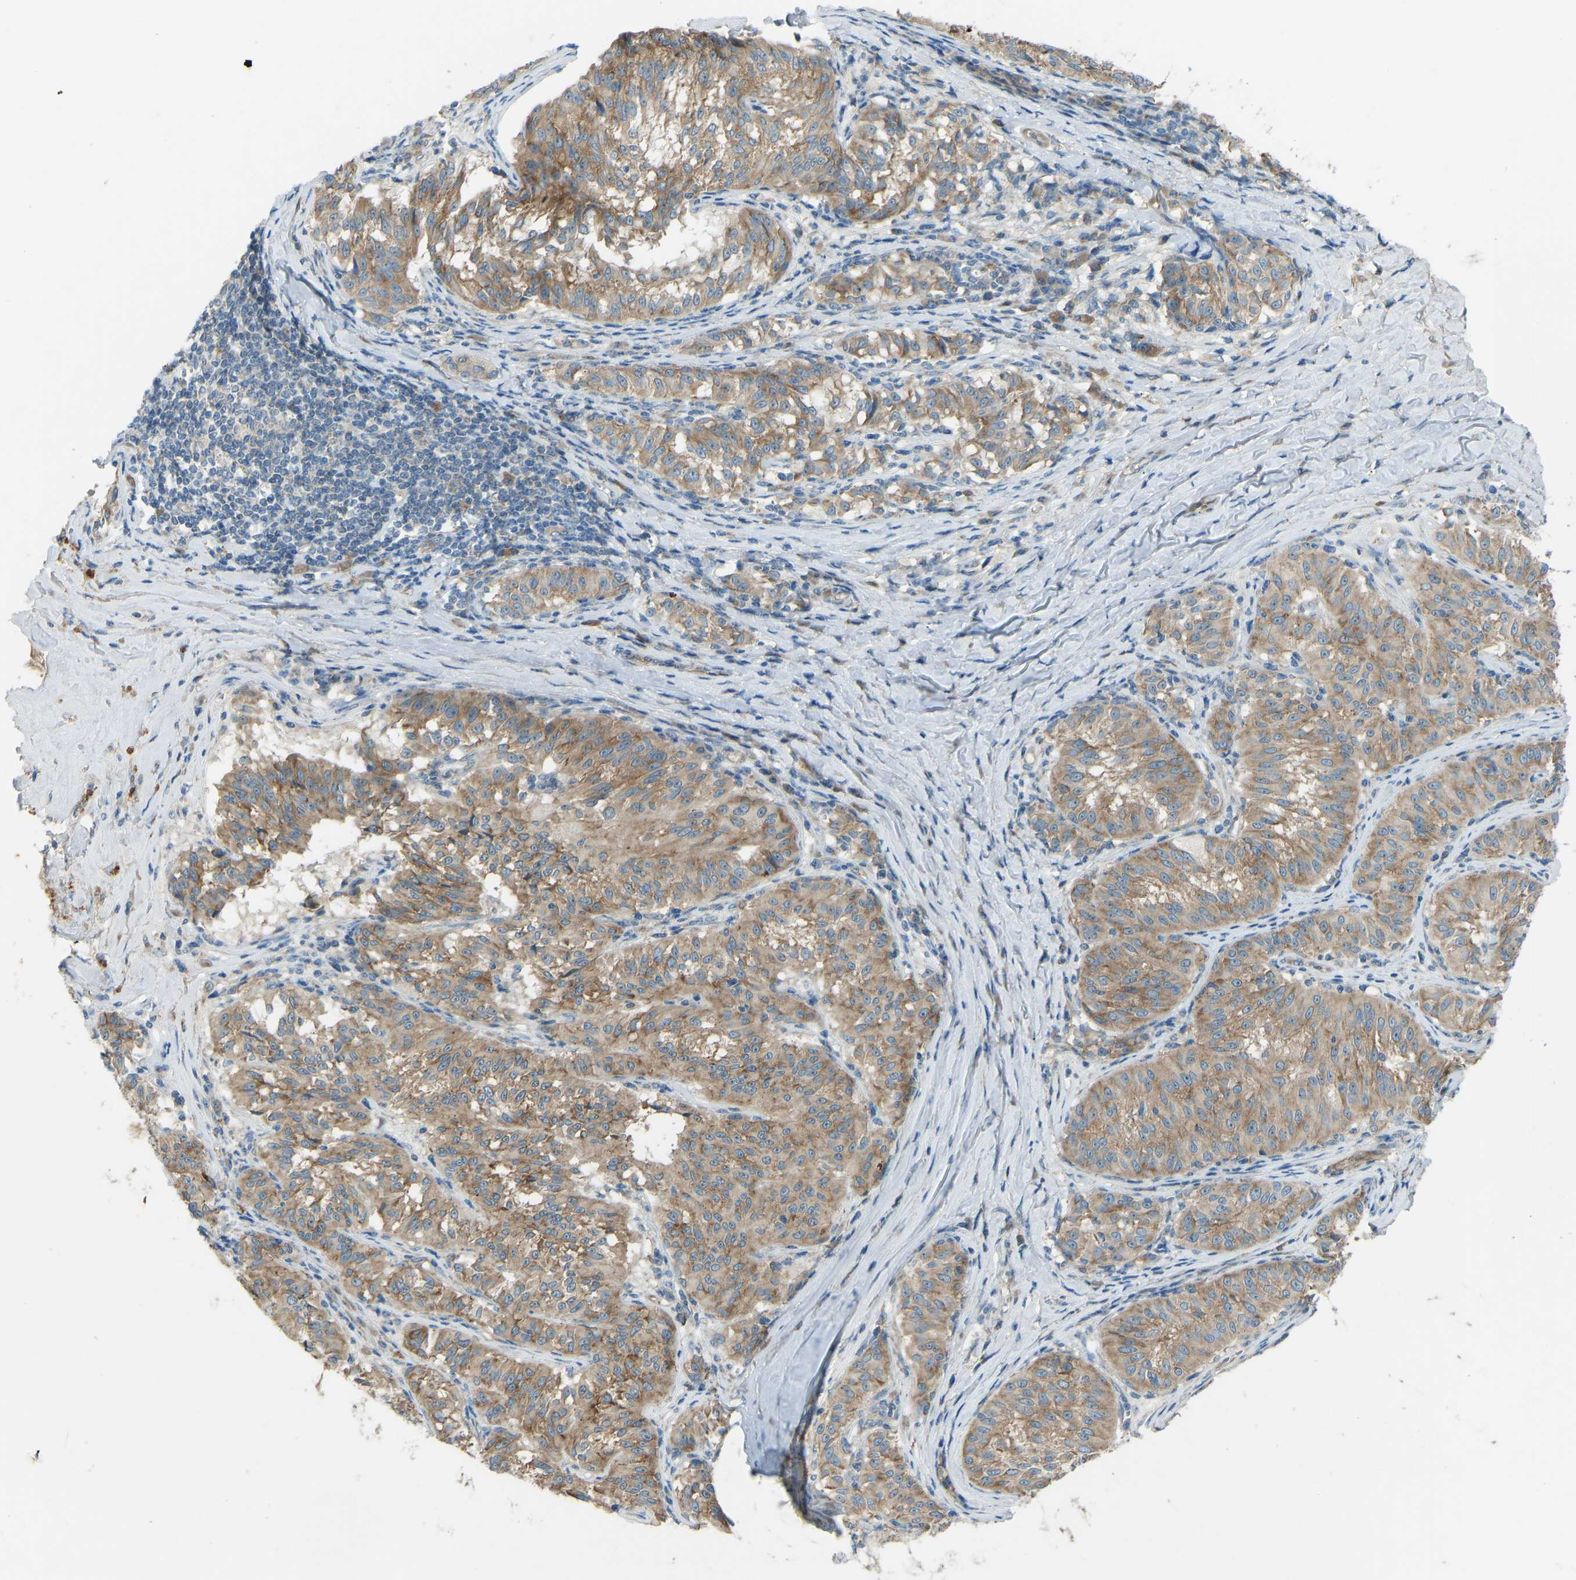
{"staining": {"intensity": "moderate", "quantity": ">75%", "location": "cytoplasmic/membranous"}, "tissue": "melanoma", "cell_type": "Tumor cells", "image_type": "cancer", "snomed": [{"axis": "morphology", "description": "Malignant melanoma, NOS"}, {"axis": "topography", "description": "Skin"}], "caption": "This is an image of immunohistochemistry (IHC) staining of malignant melanoma, which shows moderate staining in the cytoplasmic/membranous of tumor cells.", "gene": "STAU2", "patient": {"sex": "female", "age": 72}}